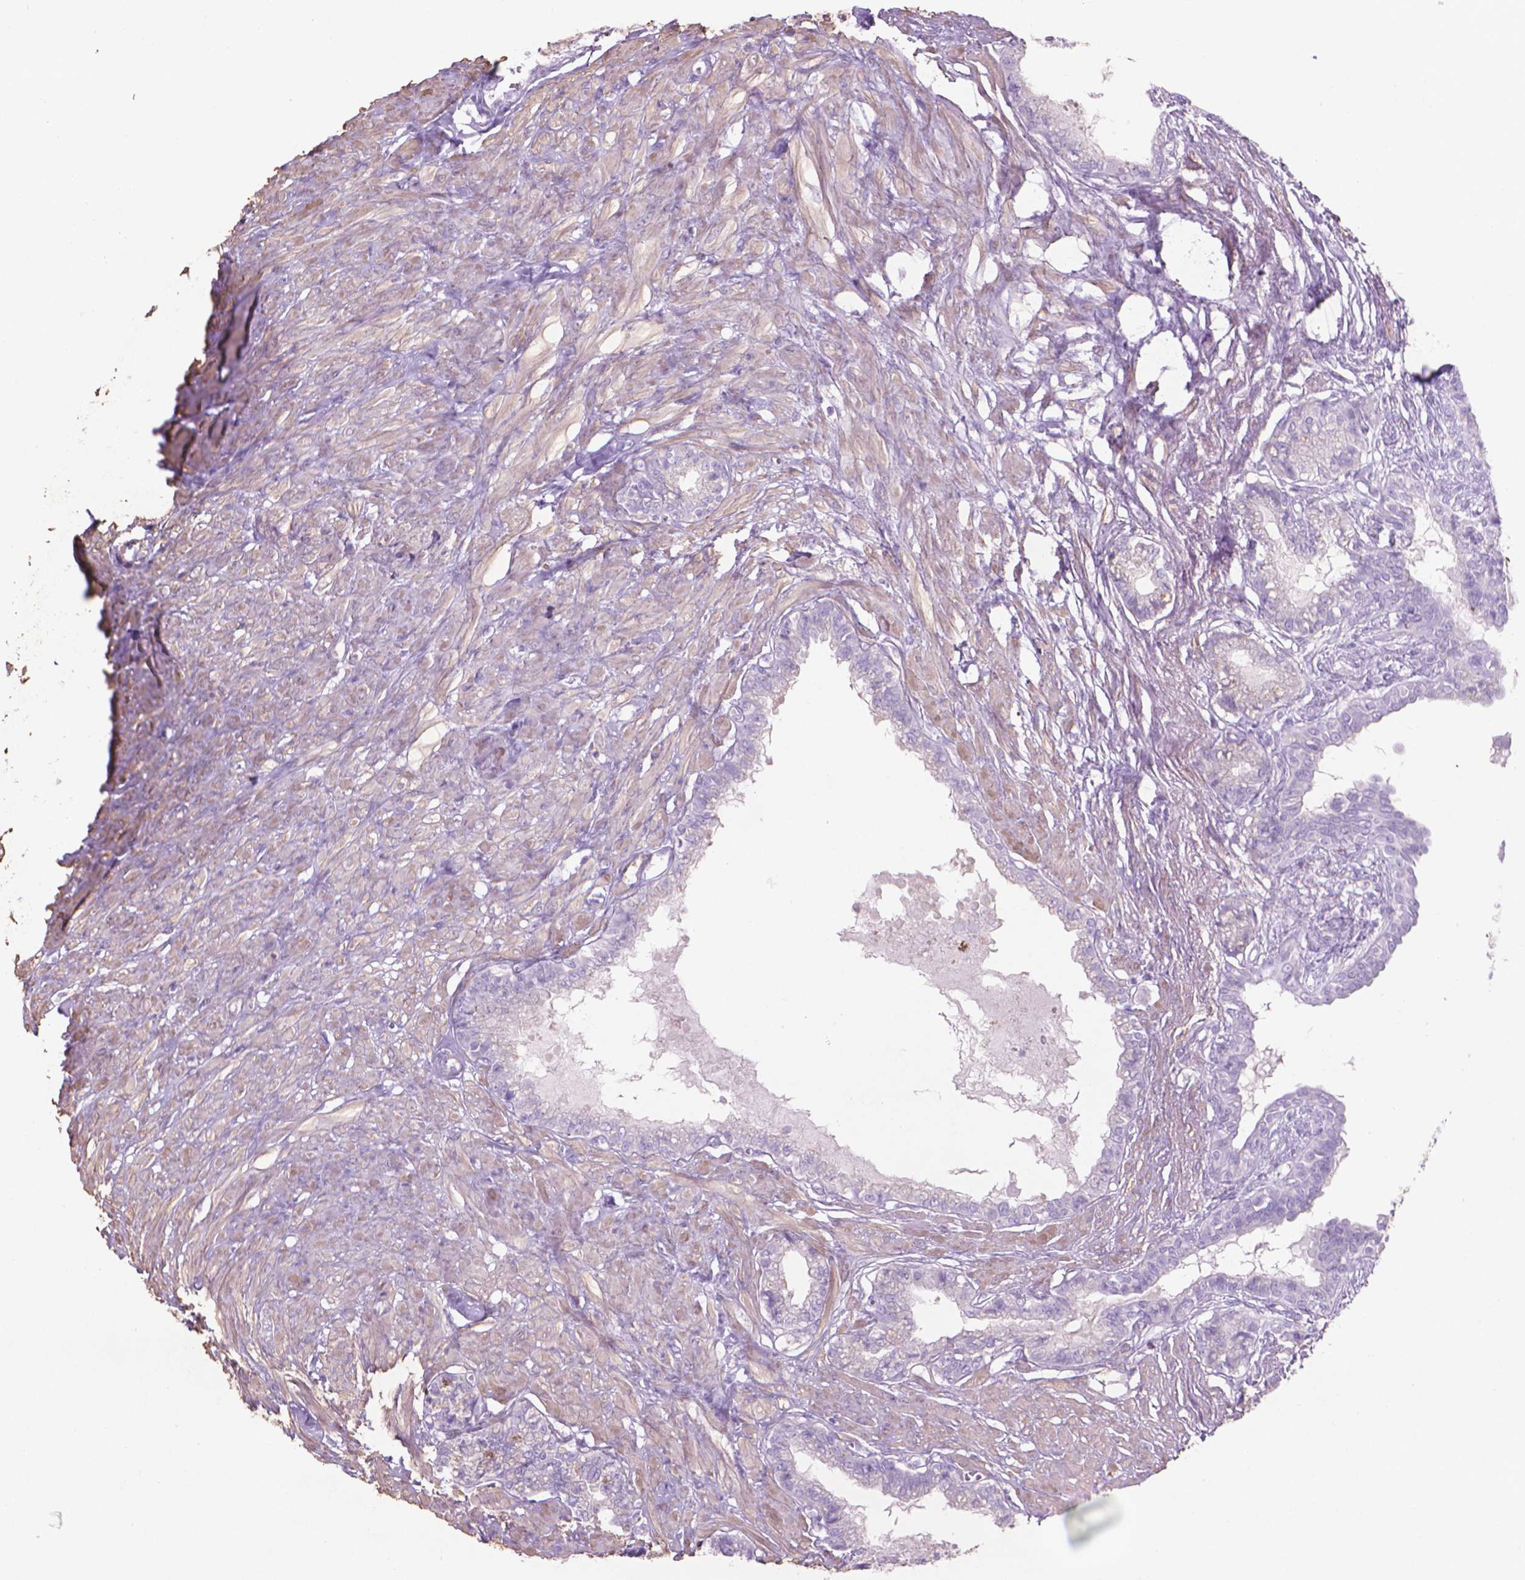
{"staining": {"intensity": "negative", "quantity": "none", "location": "none"}, "tissue": "seminal vesicle", "cell_type": "Glandular cells", "image_type": "normal", "snomed": [{"axis": "morphology", "description": "Normal tissue, NOS"}, {"axis": "morphology", "description": "Urothelial carcinoma, NOS"}, {"axis": "topography", "description": "Urinary bladder"}, {"axis": "topography", "description": "Seminal veicle"}], "caption": "DAB (3,3'-diaminobenzidine) immunohistochemical staining of benign human seminal vesicle shows no significant staining in glandular cells.", "gene": "AQP10", "patient": {"sex": "male", "age": 76}}